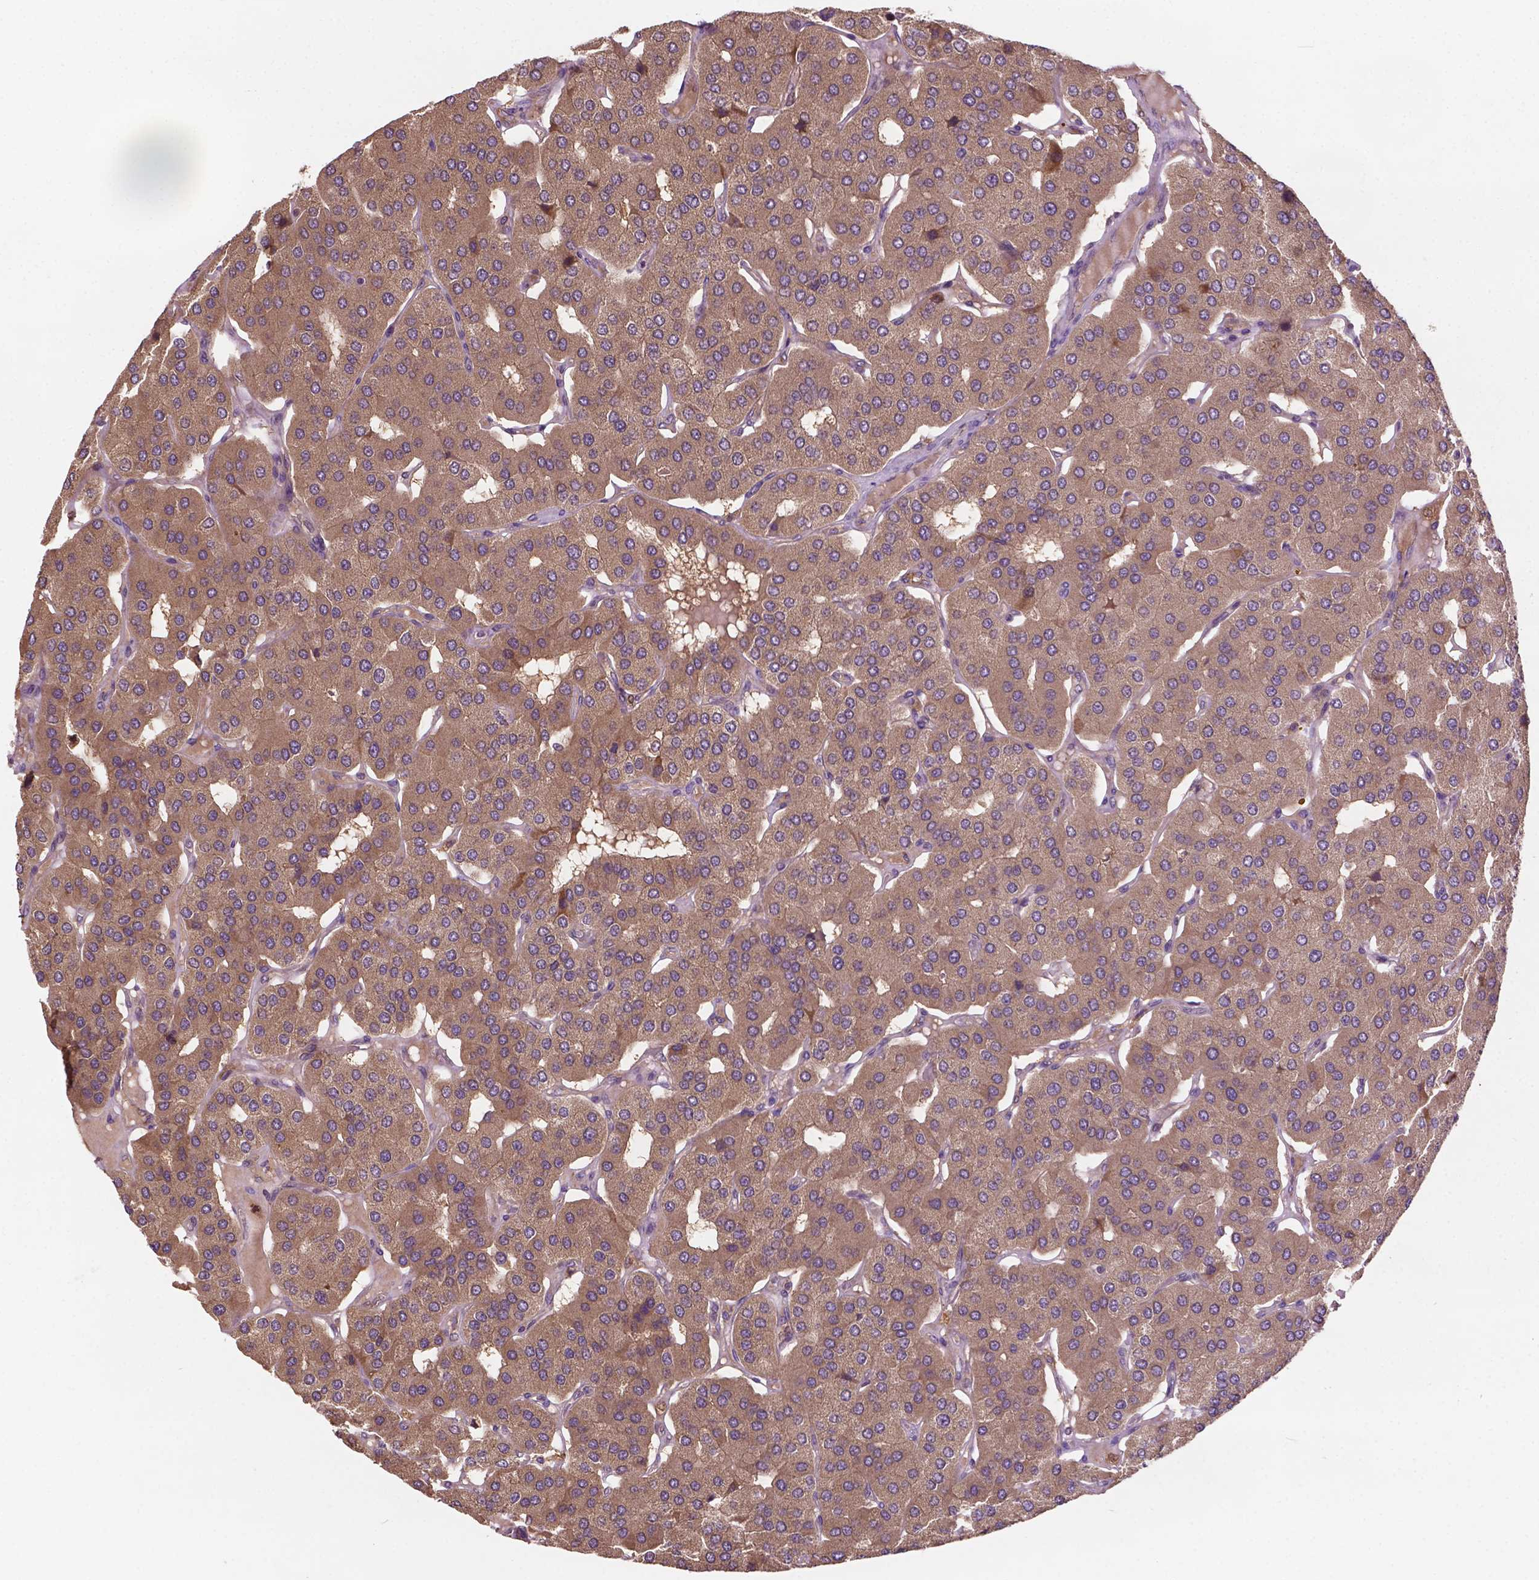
{"staining": {"intensity": "moderate", "quantity": ">75%", "location": "cytoplasmic/membranous"}, "tissue": "parathyroid gland", "cell_type": "Glandular cells", "image_type": "normal", "snomed": [{"axis": "morphology", "description": "Normal tissue, NOS"}, {"axis": "morphology", "description": "Adenoma, NOS"}, {"axis": "topography", "description": "Parathyroid gland"}], "caption": "This micrograph demonstrates normal parathyroid gland stained with IHC to label a protein in brown. The cytoplasmic/membranous of glandular cells show moderate positivity for the protein. Nuclei are counter-stained blue.", "gene": "GJA9", "patient": {"sex": "female", "age": 86}}